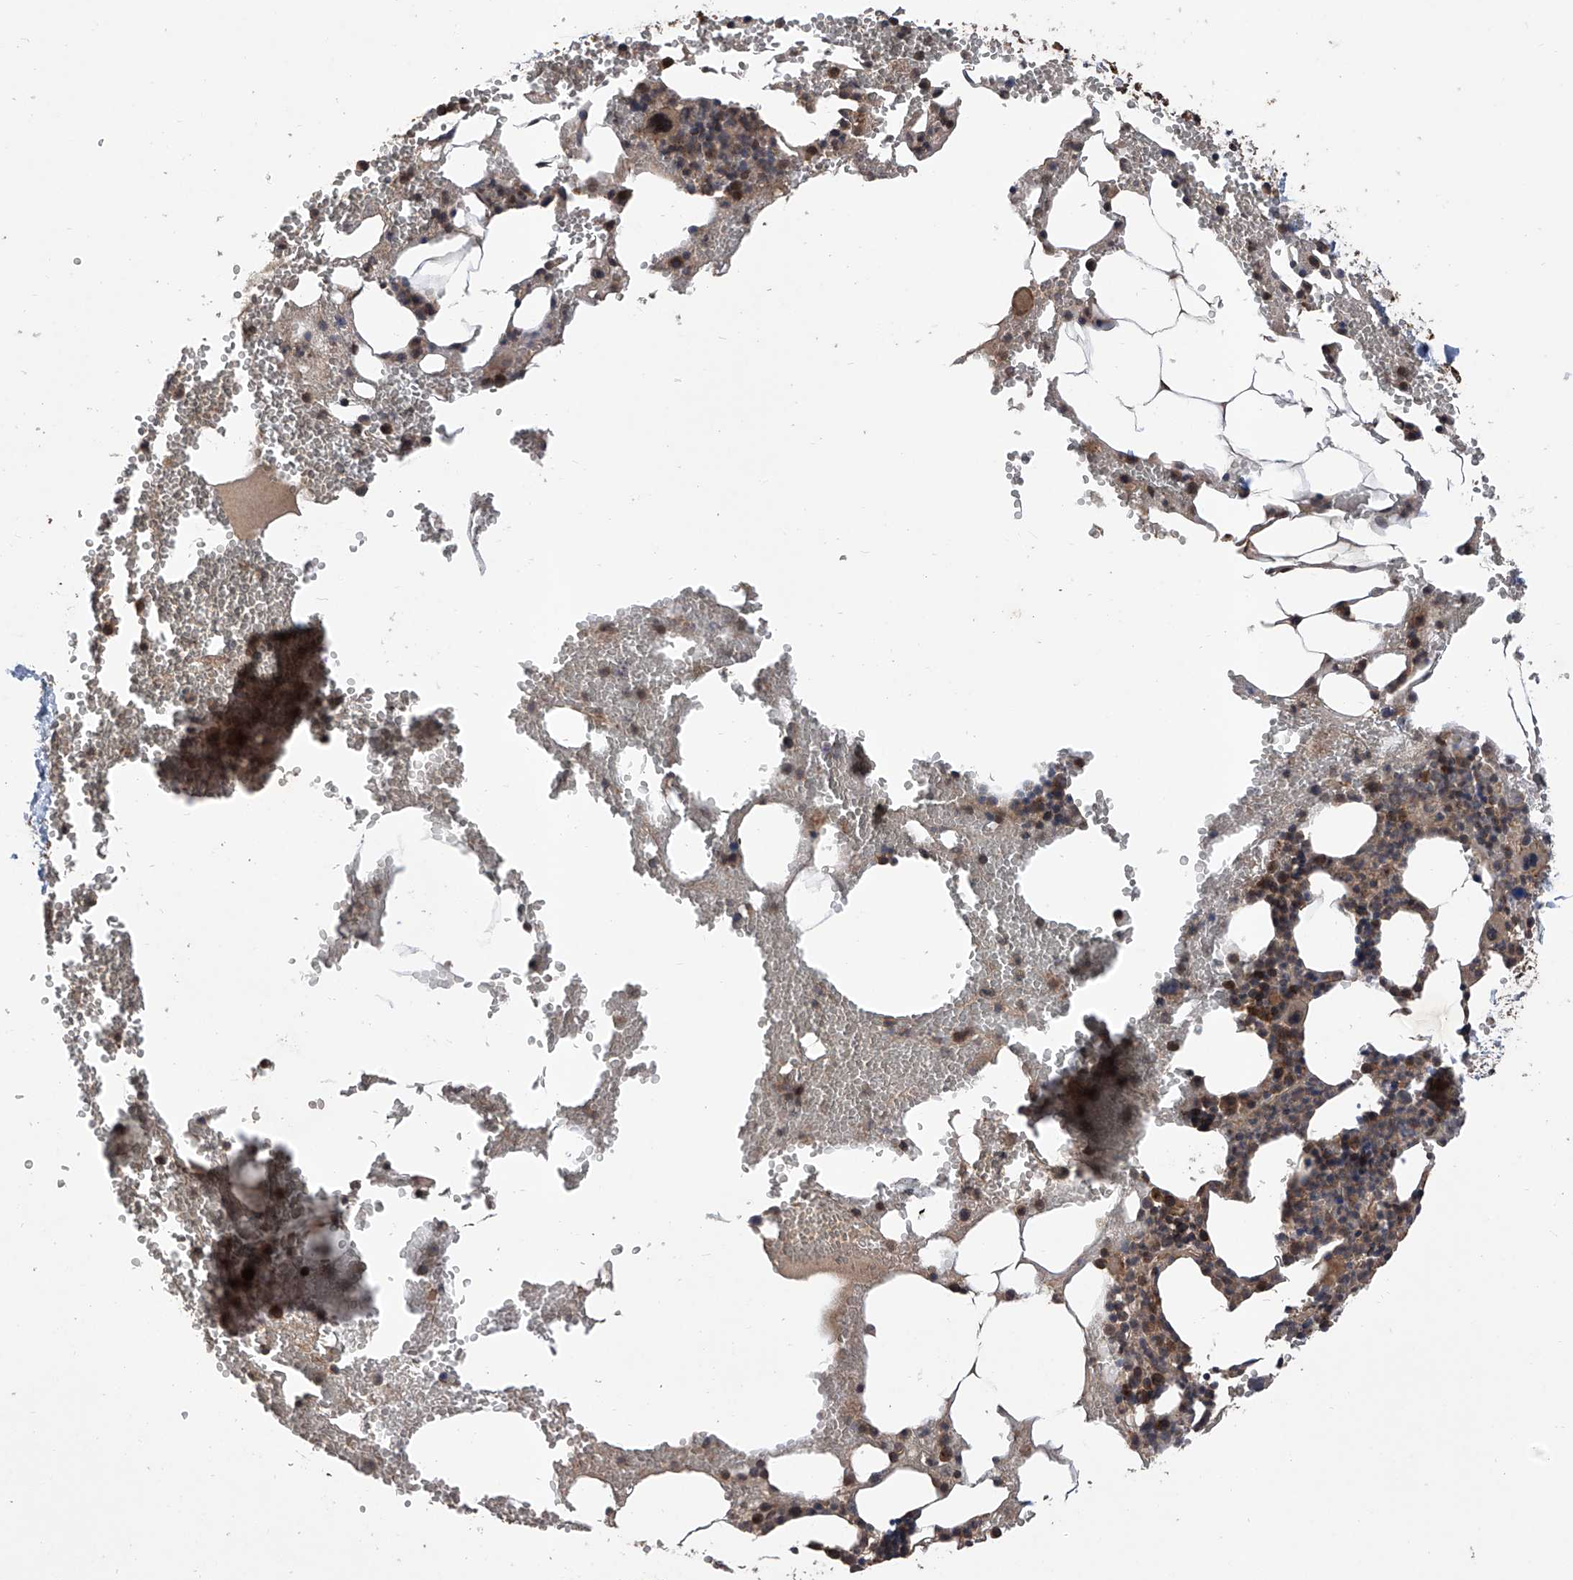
{"staining": {"intensity": "strong", "quantity": ">75%", "location": "cytoplasmic/membranous,nuclear"}, "tissue": "bone marrow", "cell_type": "Hematopoietic cells", "image_type": "normal", "snomed": [{"axis": "morphology", "description": "Normal tissue, NOS"}, {"axis": "morphology", "description": "Inflammation, NOS"}, {"axis": "topography", "description": "Bone marrow"}], "caption": "Bone marrow stained with immunohistochemistry demonstrates strong cytoplasmic/membranous,nuclear staining in about >75% of hematopoietic cells.", "gene": "LYSMD4", "patient": {"sex": "female", "age": 78}}